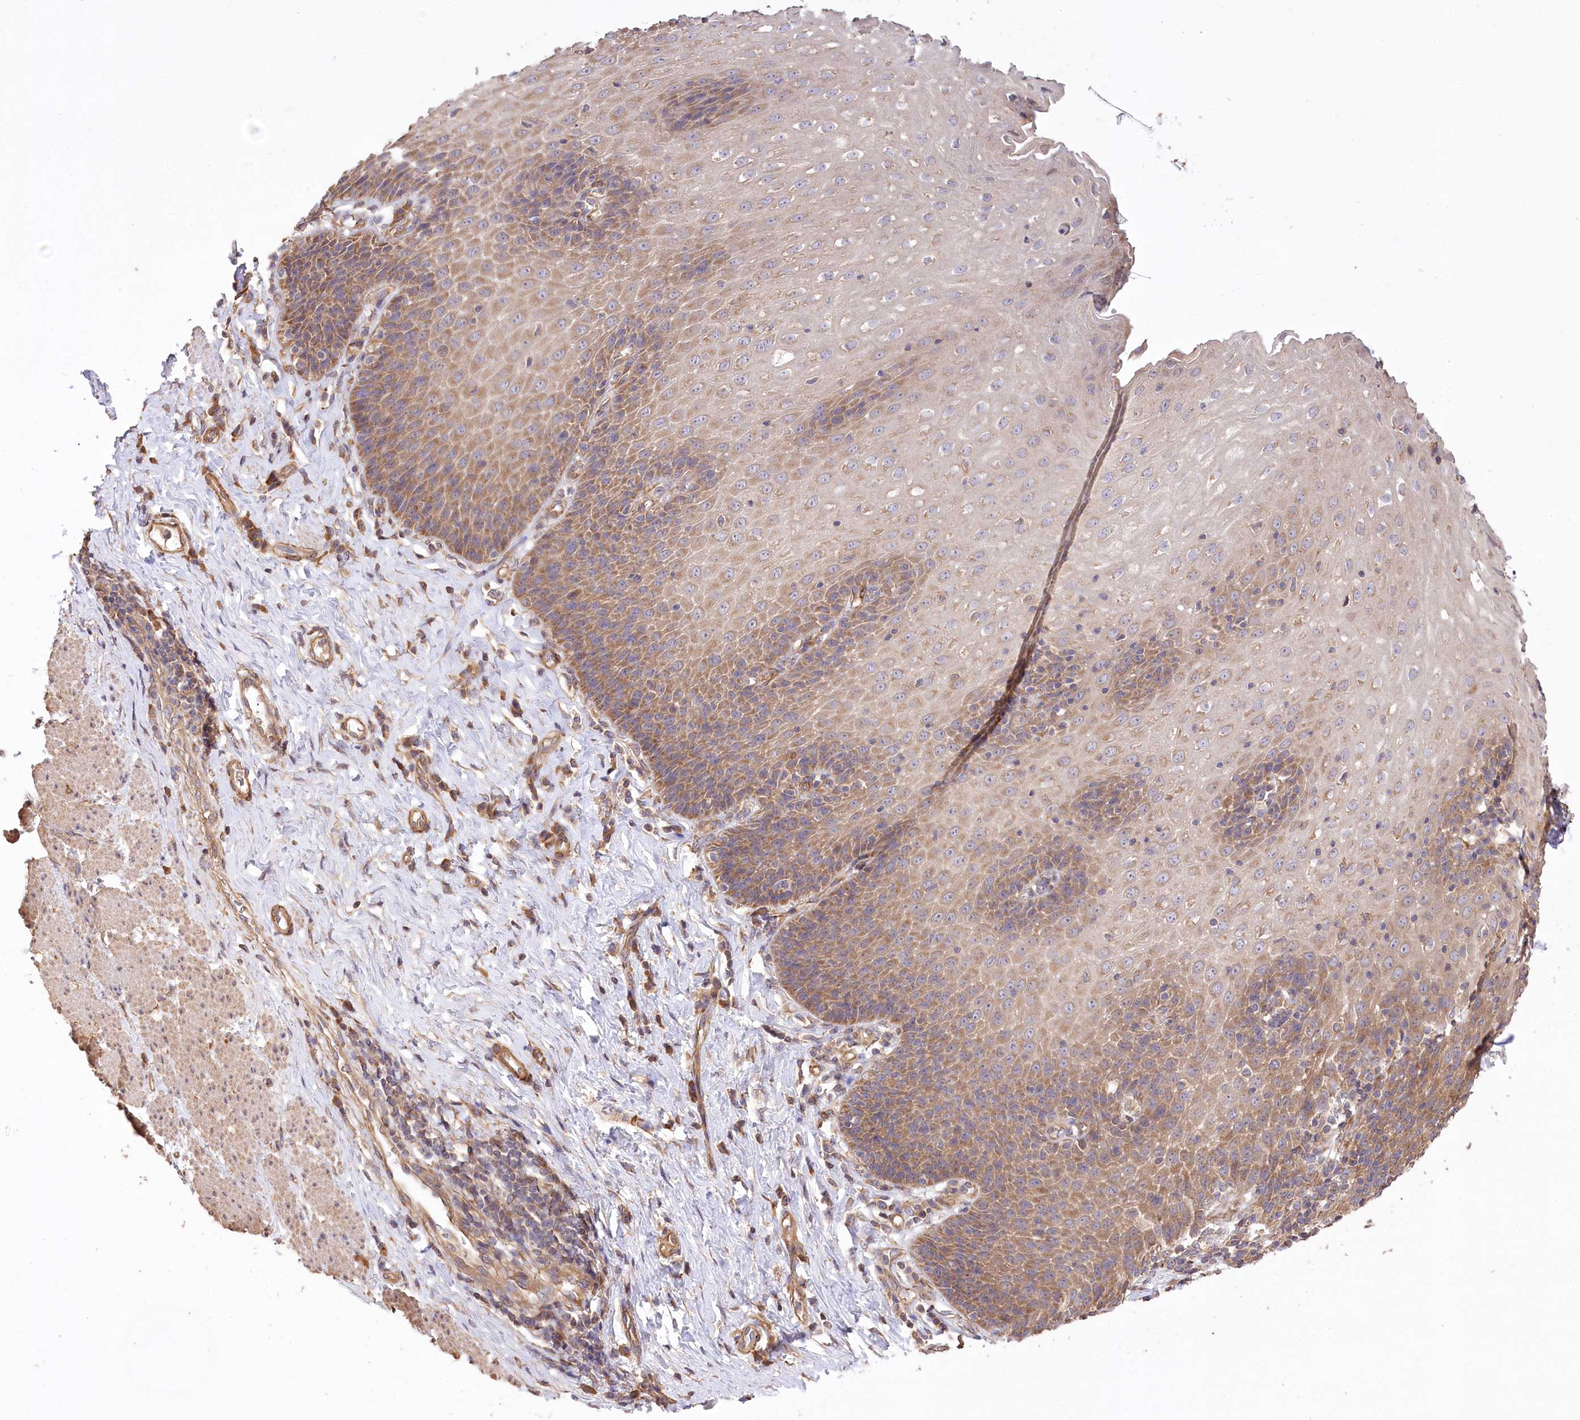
{"staining": {"intensity": "moderate", "quantity": ">75%", "location": "cytoplasmic/membranous"}, "tissue": "esophagus", "cell_type": "Squamous epithelial cells", "image_type": "normal", "snomed": [{"axis": "morphology", "description": "Normal tissue, NOS"}, {"axis": "topography", "description": "Esophagus"}], "caption": "A photomicrograph showing moderate cytoplasmic/membranous expression in about >75% of squamous epithelial cells in unremarkable esophagus, as visualized by brown immunohistochemical staining.", "gene": "PRSS53", "patient": {"sex": "female", "age": 61}}